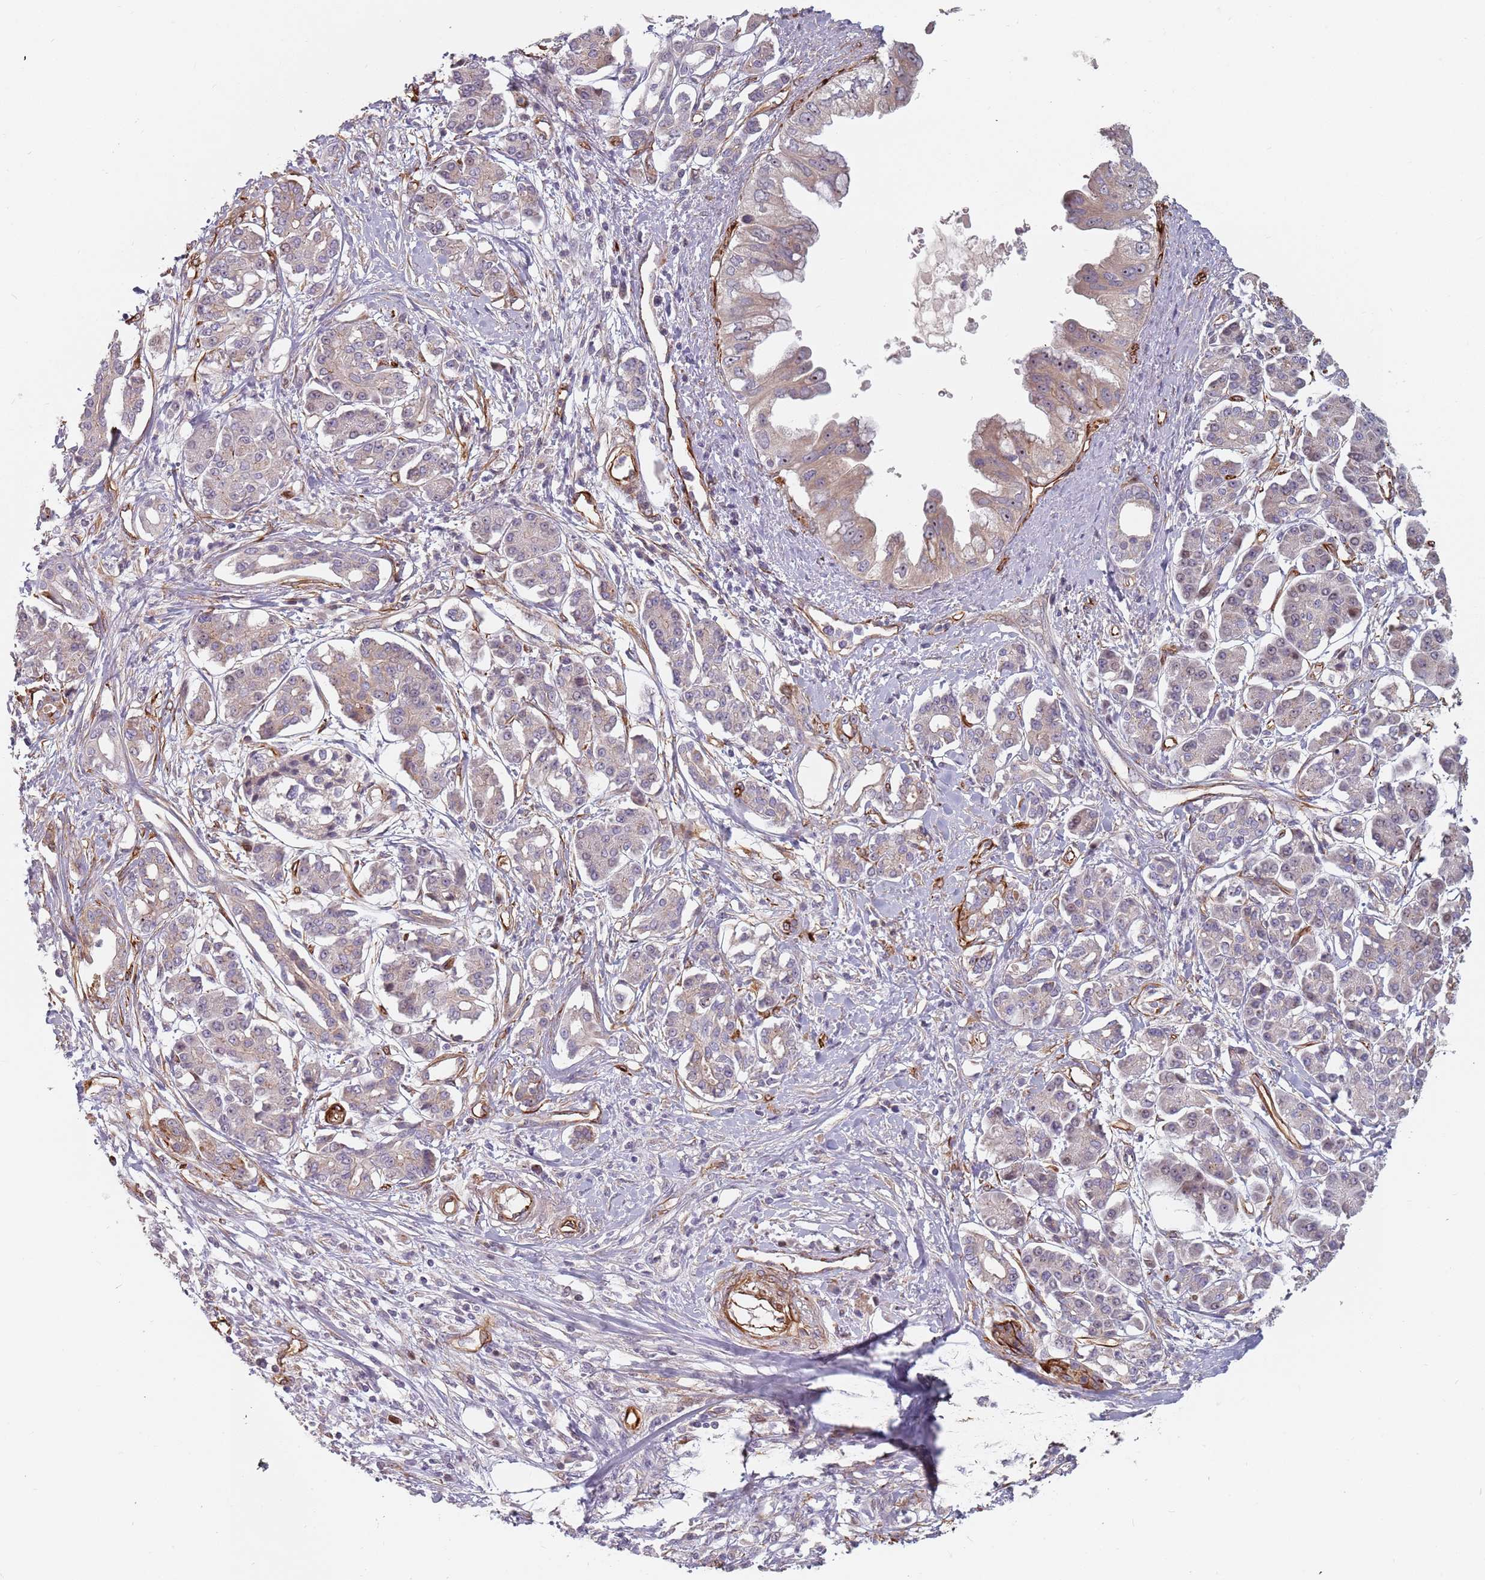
{"staining": {"intensity": "moderate", "quantity": ">75%", "location": "cytoplasmic/membranous"}, "tissue": "pancreatic cancer", "cell_type": "Tumor cells", "image_type": "cancer", "snomed": [{"axis": "morphology", "description": "Adenocarcinoma, NOS"}, {"axis": "topography", "description": "Pancreas"}], "caption": "Brown immunohistochemical staining in human adenocarcinoma (pancreatic) displays moderate cytoplasmic/membranous positivity in about >75% of tumor cells. (Brightfield microscopy of DAB IHC at high magnification).", "gene": "GAS2L3", "patient": {"sex": "female", "age": 56}}